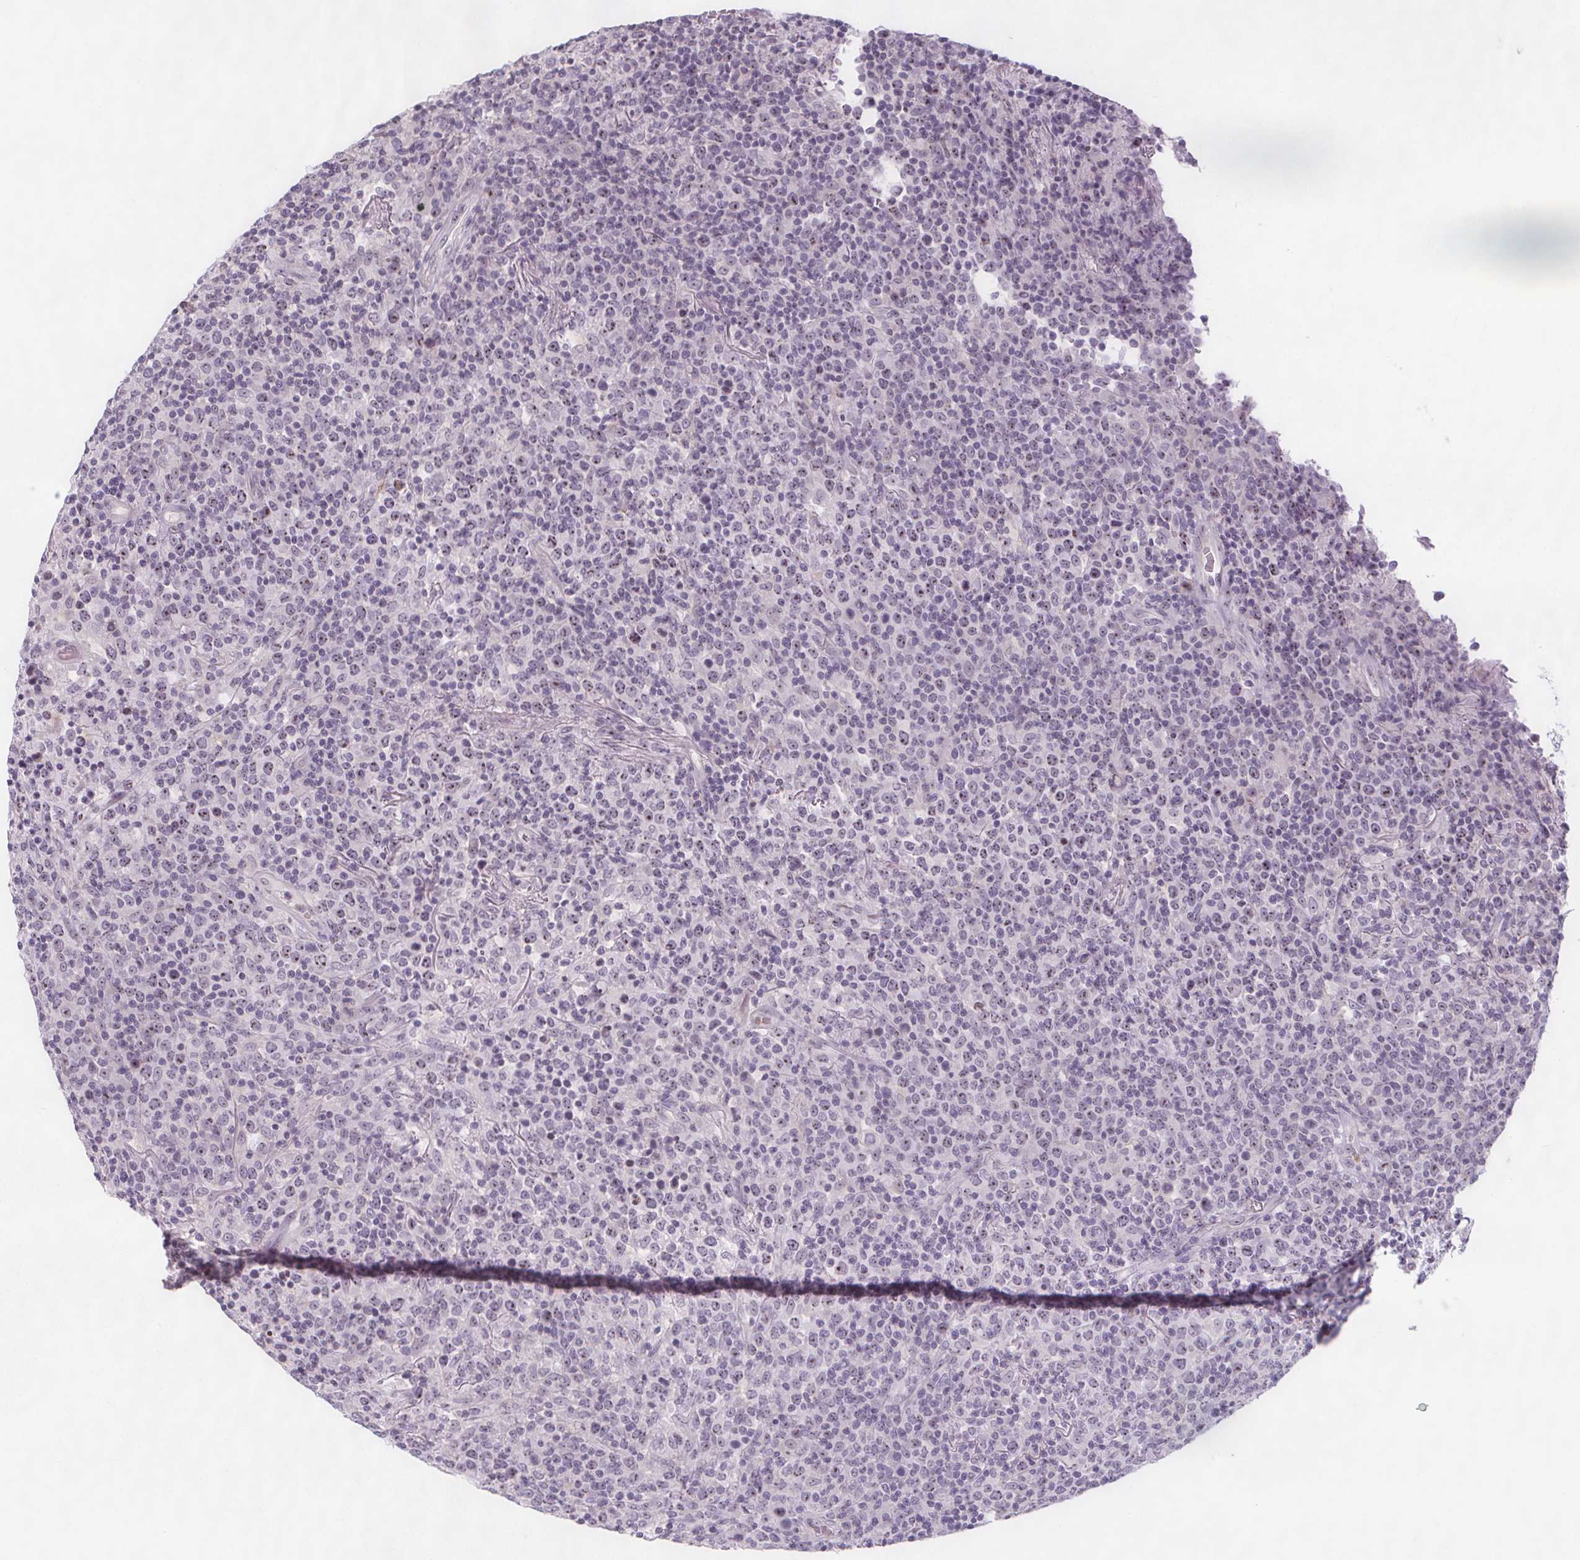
{"staining": {"intensity": "negative", "quantity": "none", "location": "none"}, "tissue": "lymphoma", "cell_type": "Tumor cells", "image_type": "cancer", "snomed": [{"axis": "morphology", "description": "Malignant lymphoma, non-Hodgkin's type, High grade"}, {"axis": "topography", "description": "Lung"}], "caption": "This is an immunohistochemistry (IHC) micrograph of high-grade malignant lymphoma, non-Hodgkin's type. There is no positivity in tumor cells.", "gene": "NOLC1", "patient": {"sex": "male", "age": 79}}